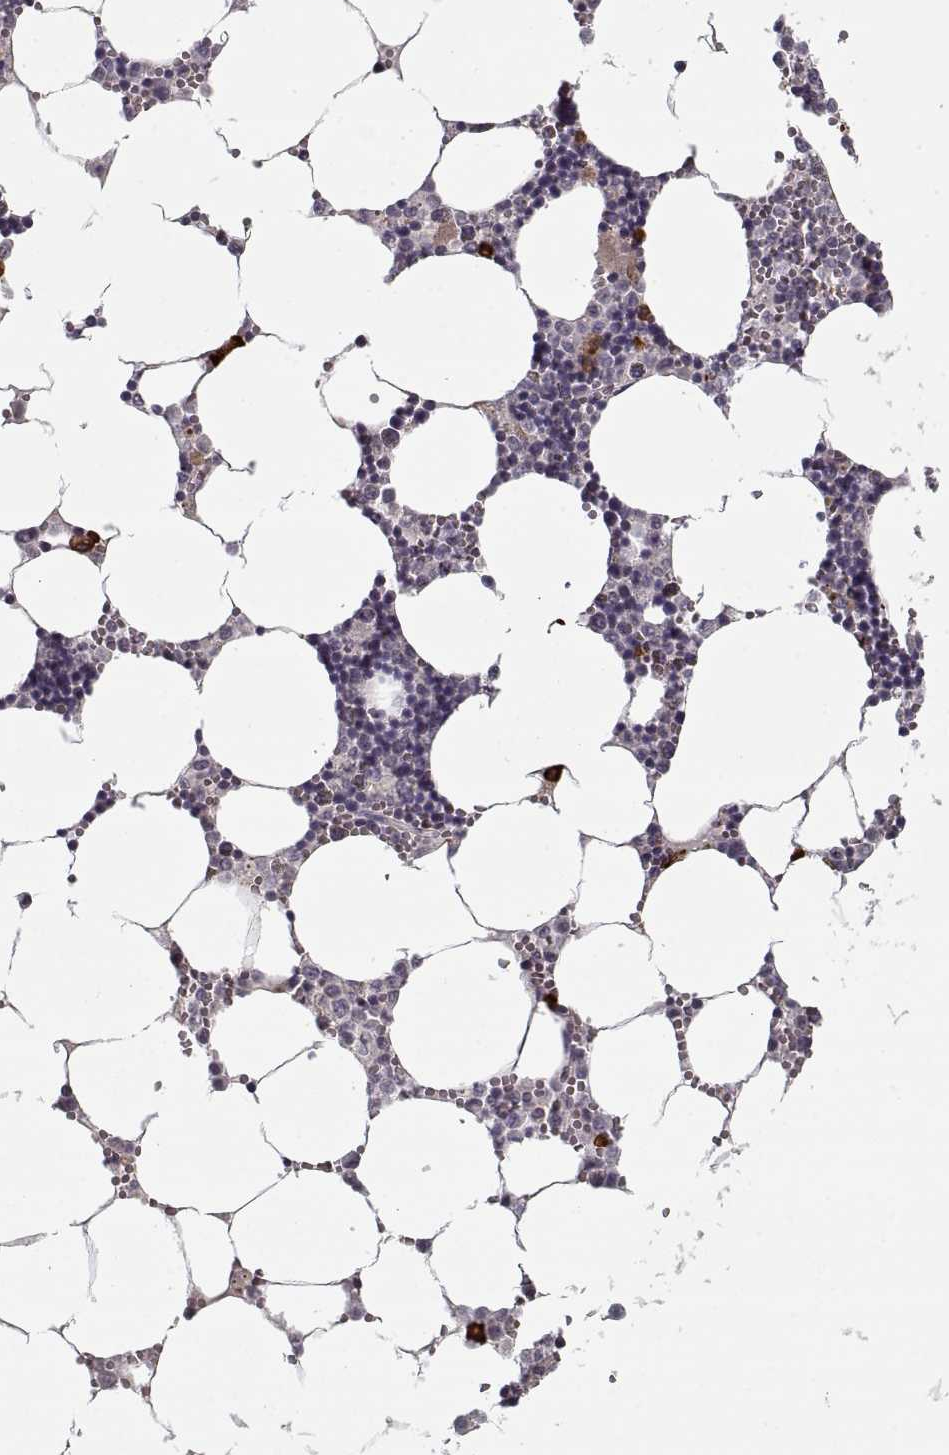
{"staining": {"intensity": "strong", "quantity": "<25%", "location": "cytoplasmic/membranous"}, "tissue": "bone marrow", "cell_type": "Hematopoietic cells", "image_type": "normal", "snomed": [{"axis": "morphology", "description": "Normal tissue, NOS"}, {"axis": "topography", "description": "Bone marrow"}], "caption": "This image shows IHC staining of normal bone marrow, with medium strong cytoplasmic/membranous positivity in about <25% of hematopoietic cells.", "gene": "GAD2", "patient": {"sex": "male", "age": 54}}